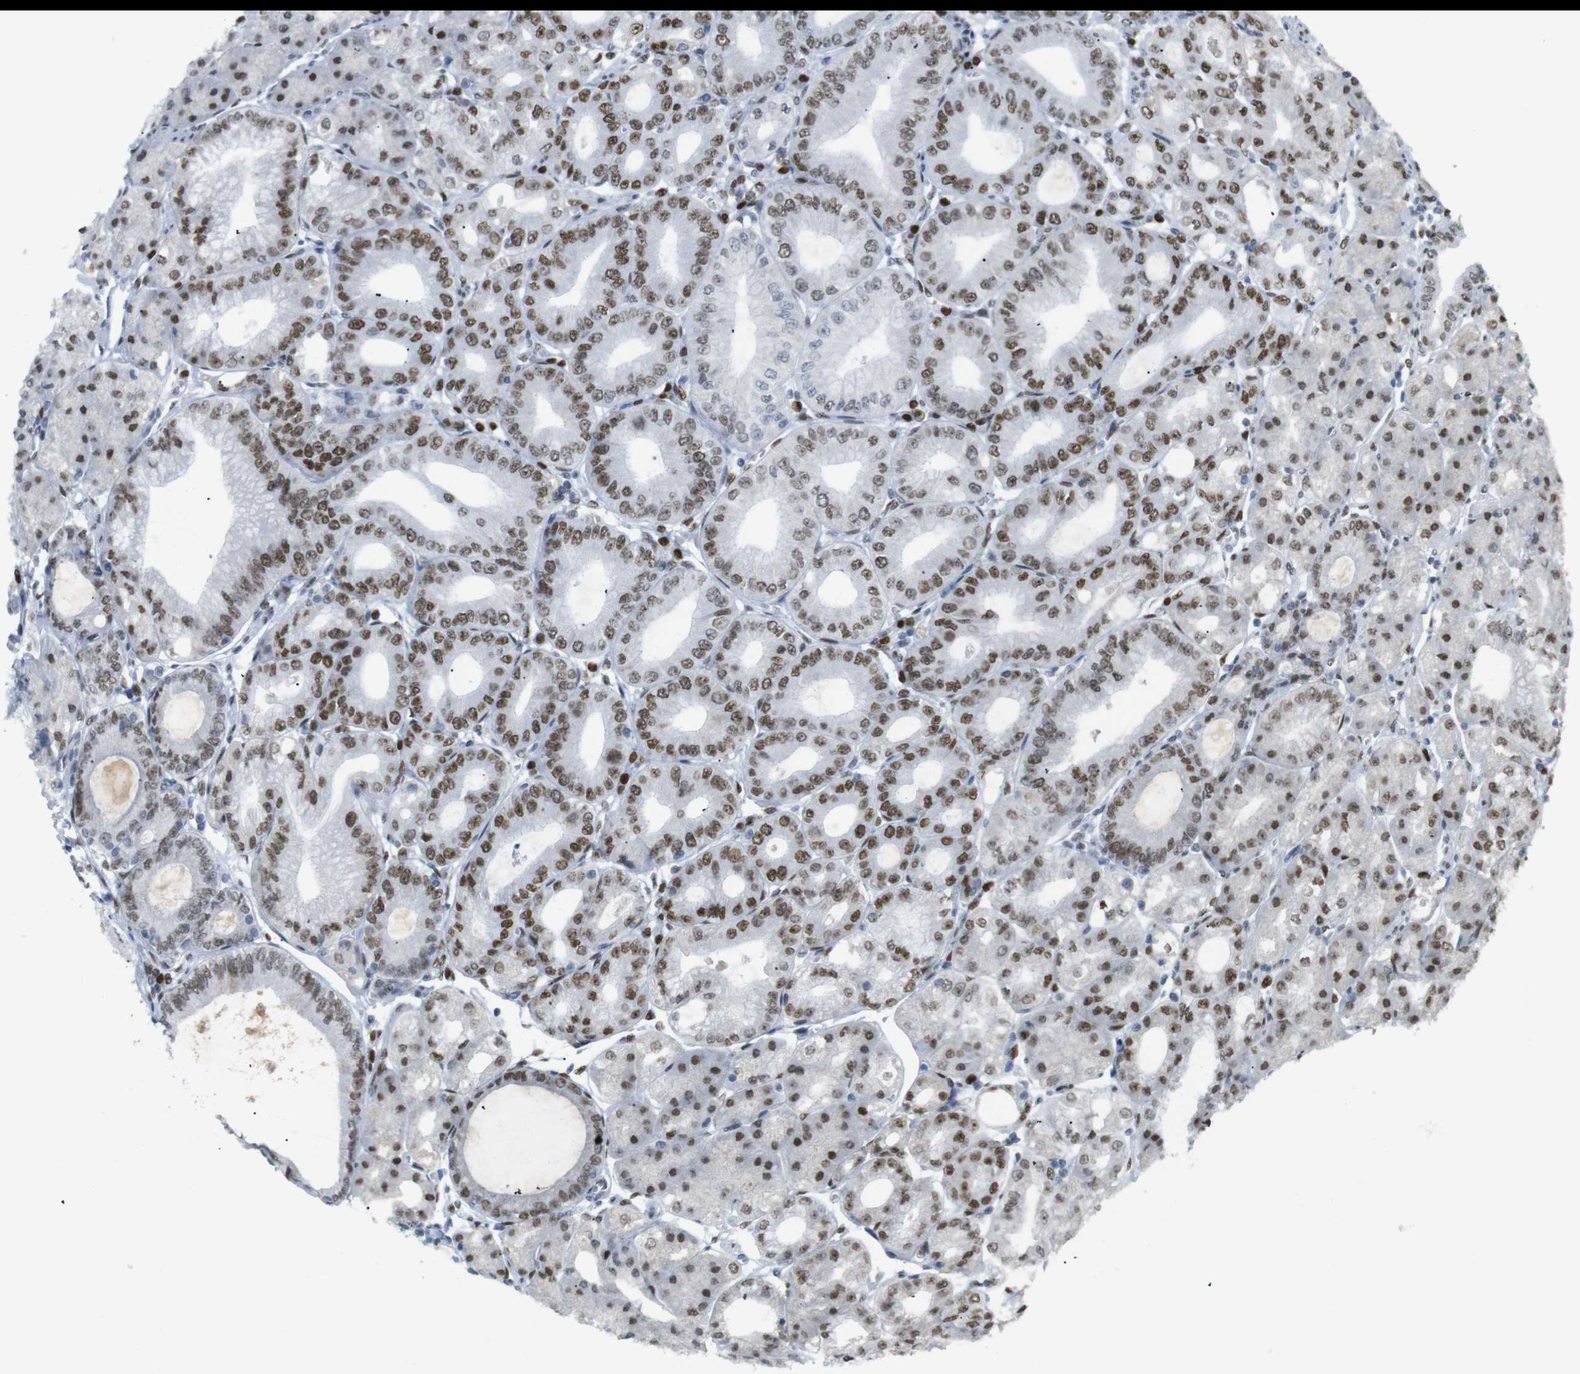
{"staining": {"intensity": "moderate", "quantity": ">75%", "location": "cytoplasmic/membranous,nuclear"}, "tissue": "stomach", "cell_type": "Glandular cells", "image_type": "normal", "snomed": [{"axis": "morphology", "description": "Normal tissue, NOS"}, {"axis": "topography", "description": "Stomach, lower"}], "caption": "Immunohistochemistry (IHC) staining of unremarkable stomach, which demonstrates medium levels of moderate cytoplasmic/membranous,nuclear positivity in about >75% of glandular cells indicating moderate cytoplasmic/membranous,nuclear protein expression. The staining was performed using DAB (3,3'-diaminobenzidine) (brown) for protein detection and nuclei were counterstained in hematoxylin (blue).", "gene": "RIOX2", "patient": {"sex": "male", "age": 71}}